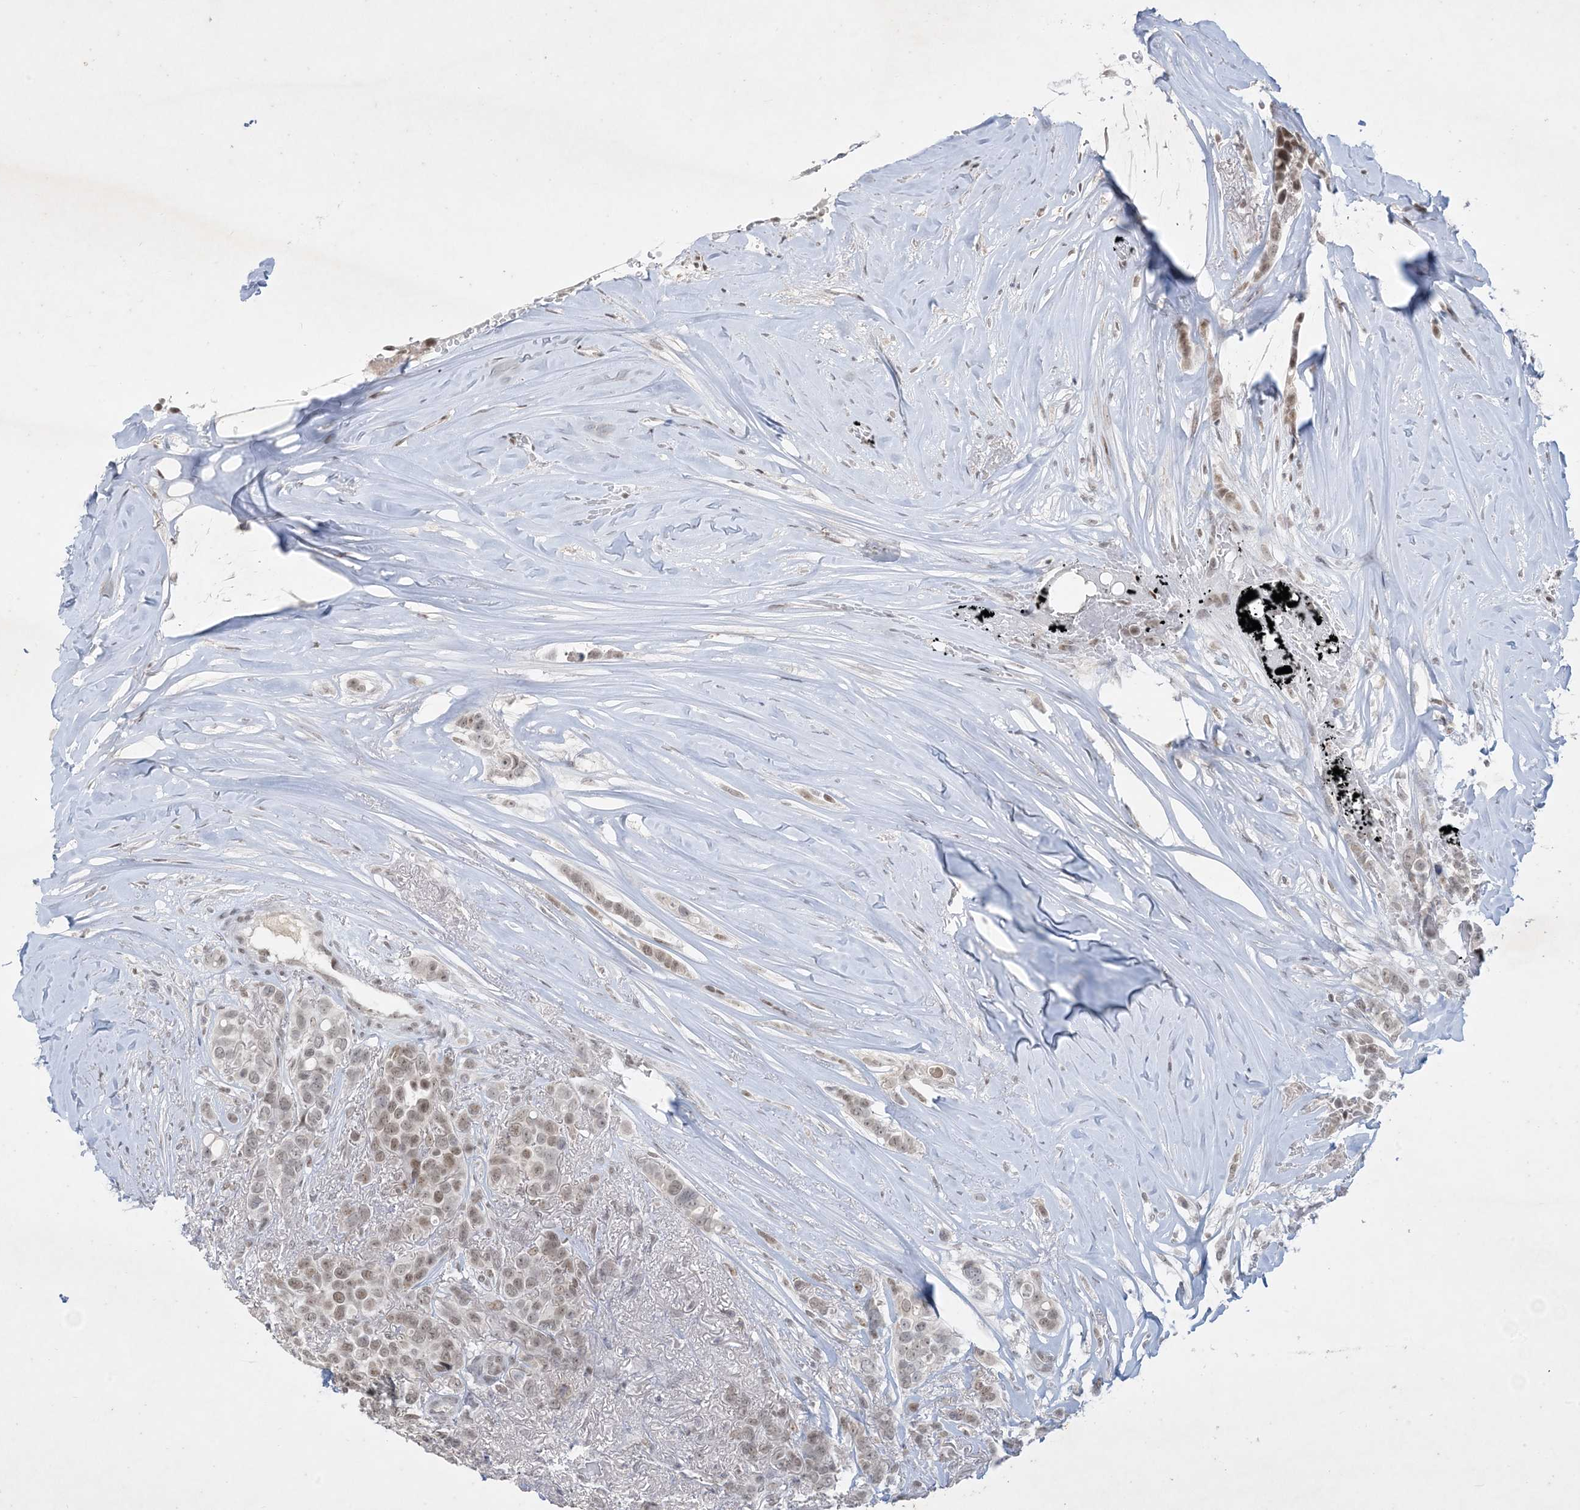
{"staining": {"intensity": "weak", "quantity": ">75%", "location": "nuclear"}, "tissue": "breast cancer", "cell_type": "Tumor cells", "image_type": "cancer", "snomed": [{"axis": "morphology", "description": "Lobular carcinoma"}, {"axis": "topography", "description": "Breast"}], "caption": "This micrograph exhibits immunohistochemistry staining of lobular carcinoma (breast), with low weak nuclear staining in approximately >75% of tumor cells.", "gene": "ZNF674", "patient": {"sex": "female", "age": 51}}